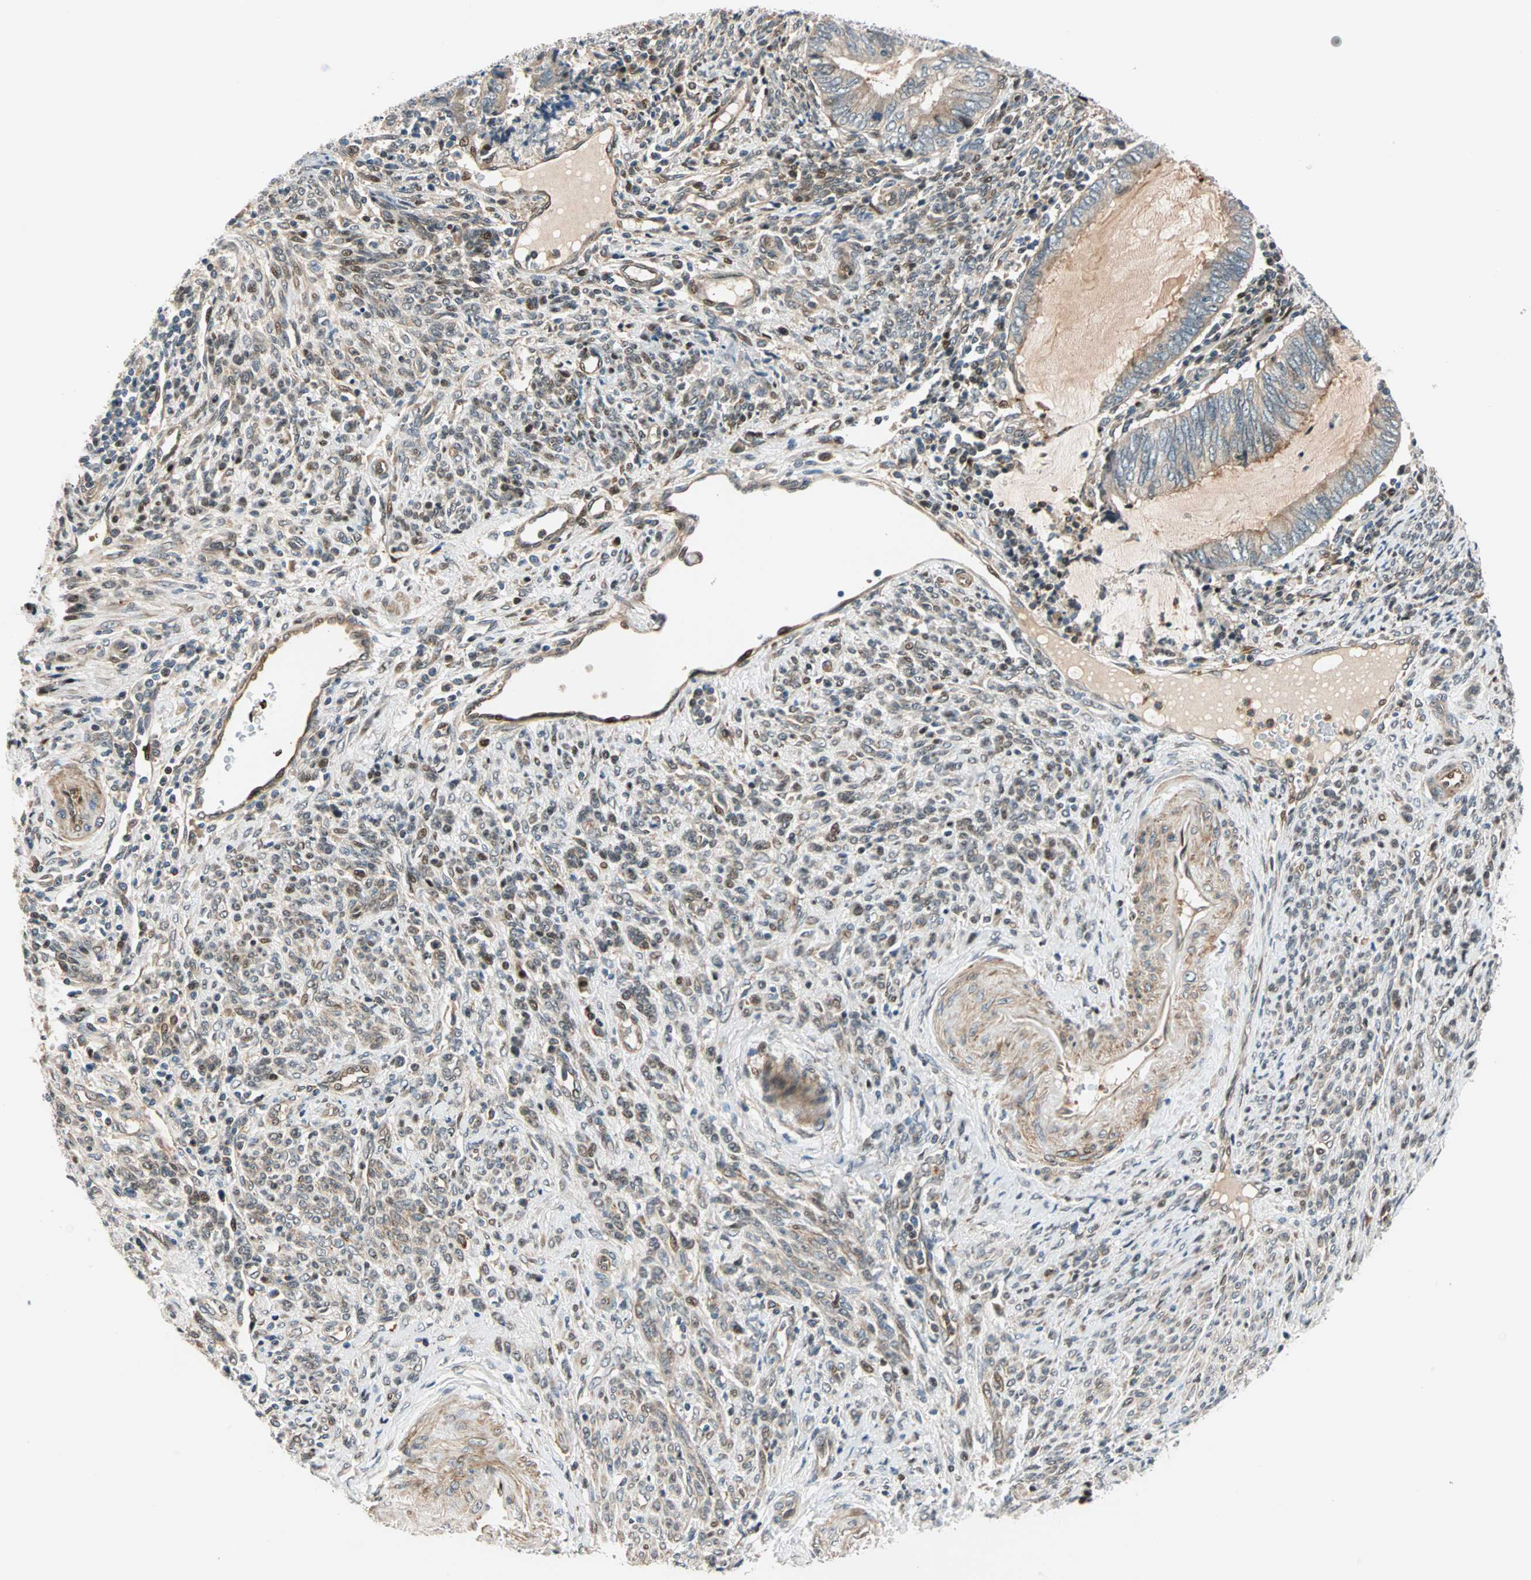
{"staining": {"intensity": "moderate", "quantity": ">75%", "location": "cytoplasmic/membranous"}, "tissue": "endometrial cancer", "cell_type": "Tumor cells", "image_type": "cancer", "snomed": [{"axis": "morphology", "description": "Adenocarcinoma, NOS"}, {"axis": "topography", "description": "Uterus"}, {"axis": "topography", "description": "Endometrium"}], "caption": "Immunohistochemistry of endometrial cancer shows medium levels of moderate cytoplasmic/membranous positivity in about >75% of tumor cells.", "gene": "HECW1", "patient": {"sex": "female", "age": 70}}